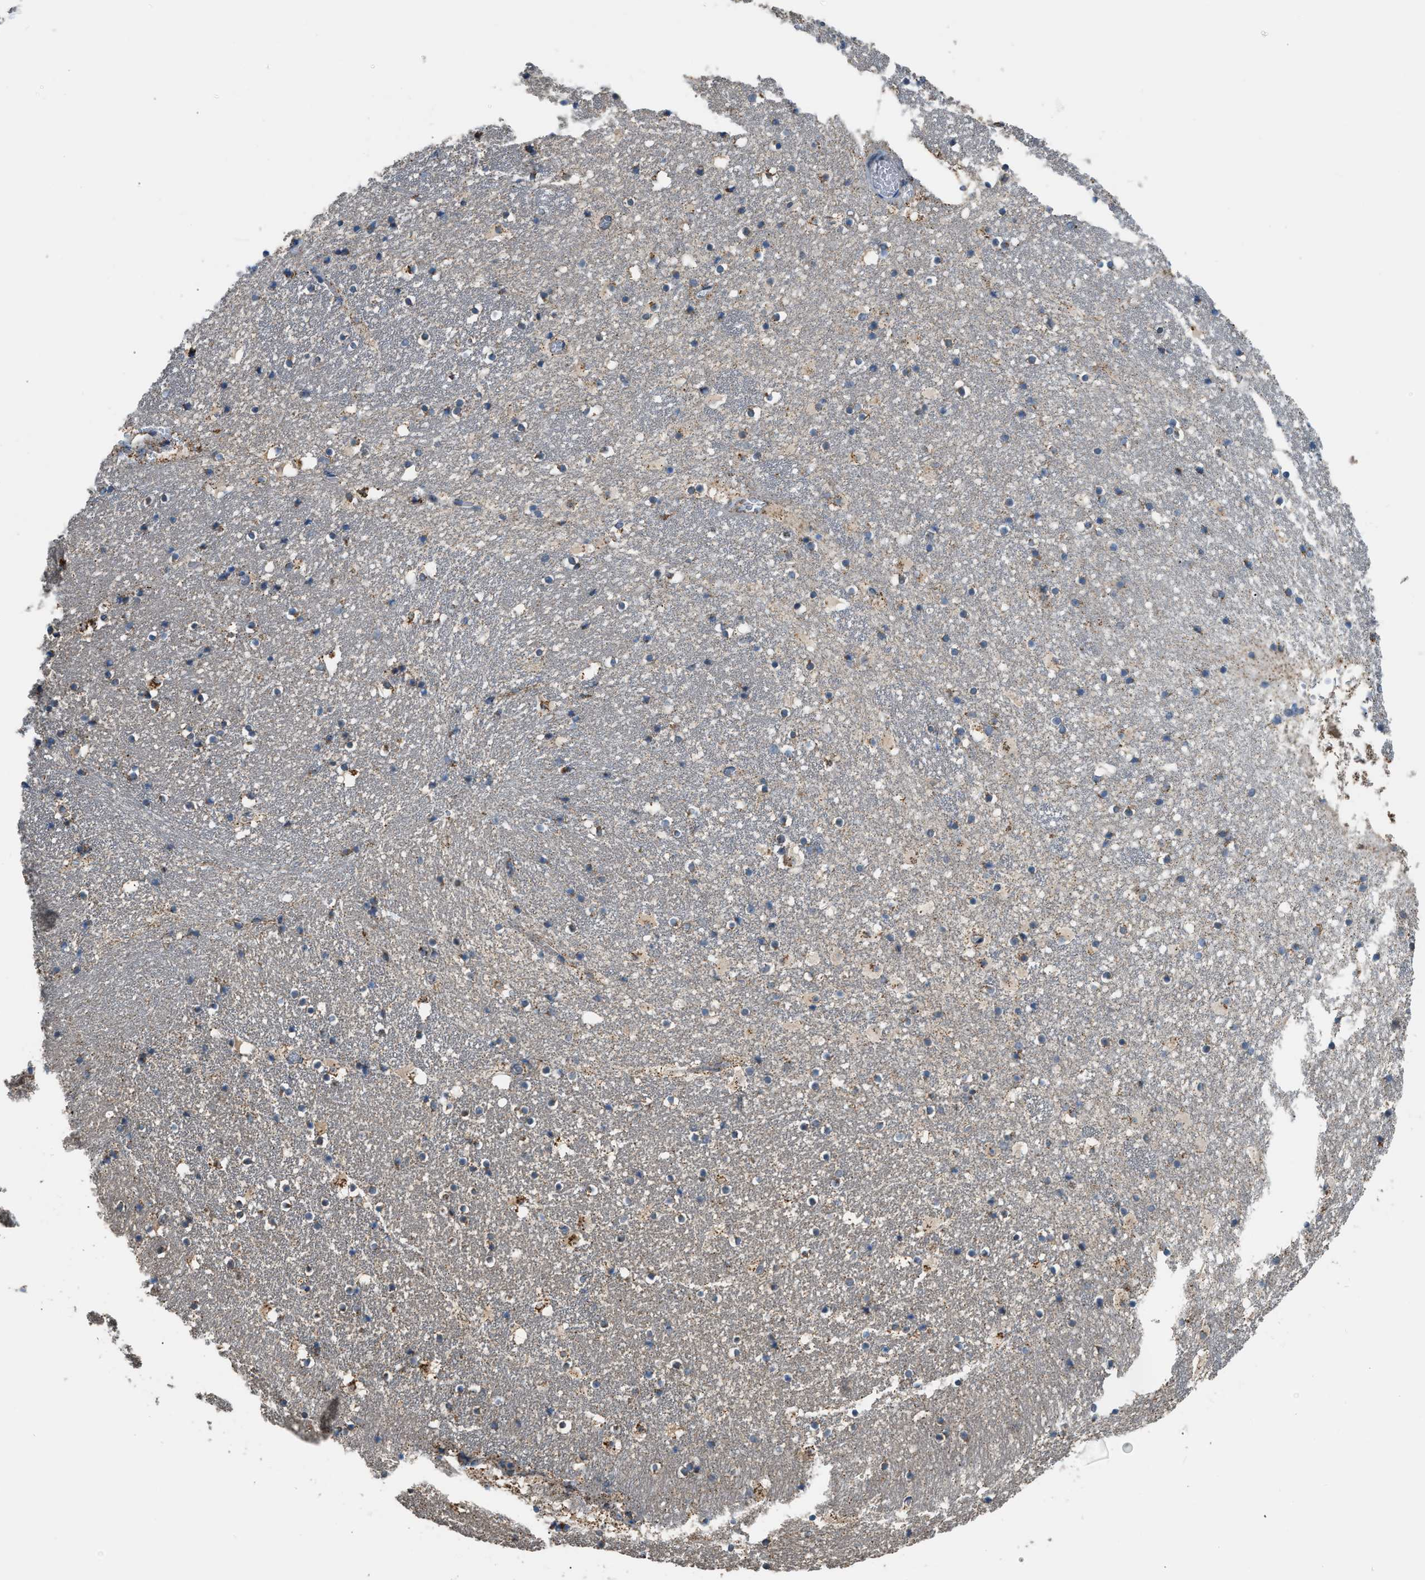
{"staining": {"intensity": "weak", "quantity": "<25%", "location": "cytoplasmic/membranous"}, "tissue": "caudate", "cell_type": "Glial cells", "image_type": "normal", "snomed": [{"axis": "morphology", "description": "Normal tissue, NOS"}, {"axis": "topography", "description": "Lateral ventricle wall"}], "caption": "IHC histopathology image of unremarkable caudate stained for a protein (brown), which reveals no positivity in glial cells. (Stains: DAB immunohistochemistry (IHC) with hematoxylin counter stain, Microscopy: brightfield microscopy at high magnification).", "gene": "ETFB", "patient": {"sex": "male", "age": 45}}